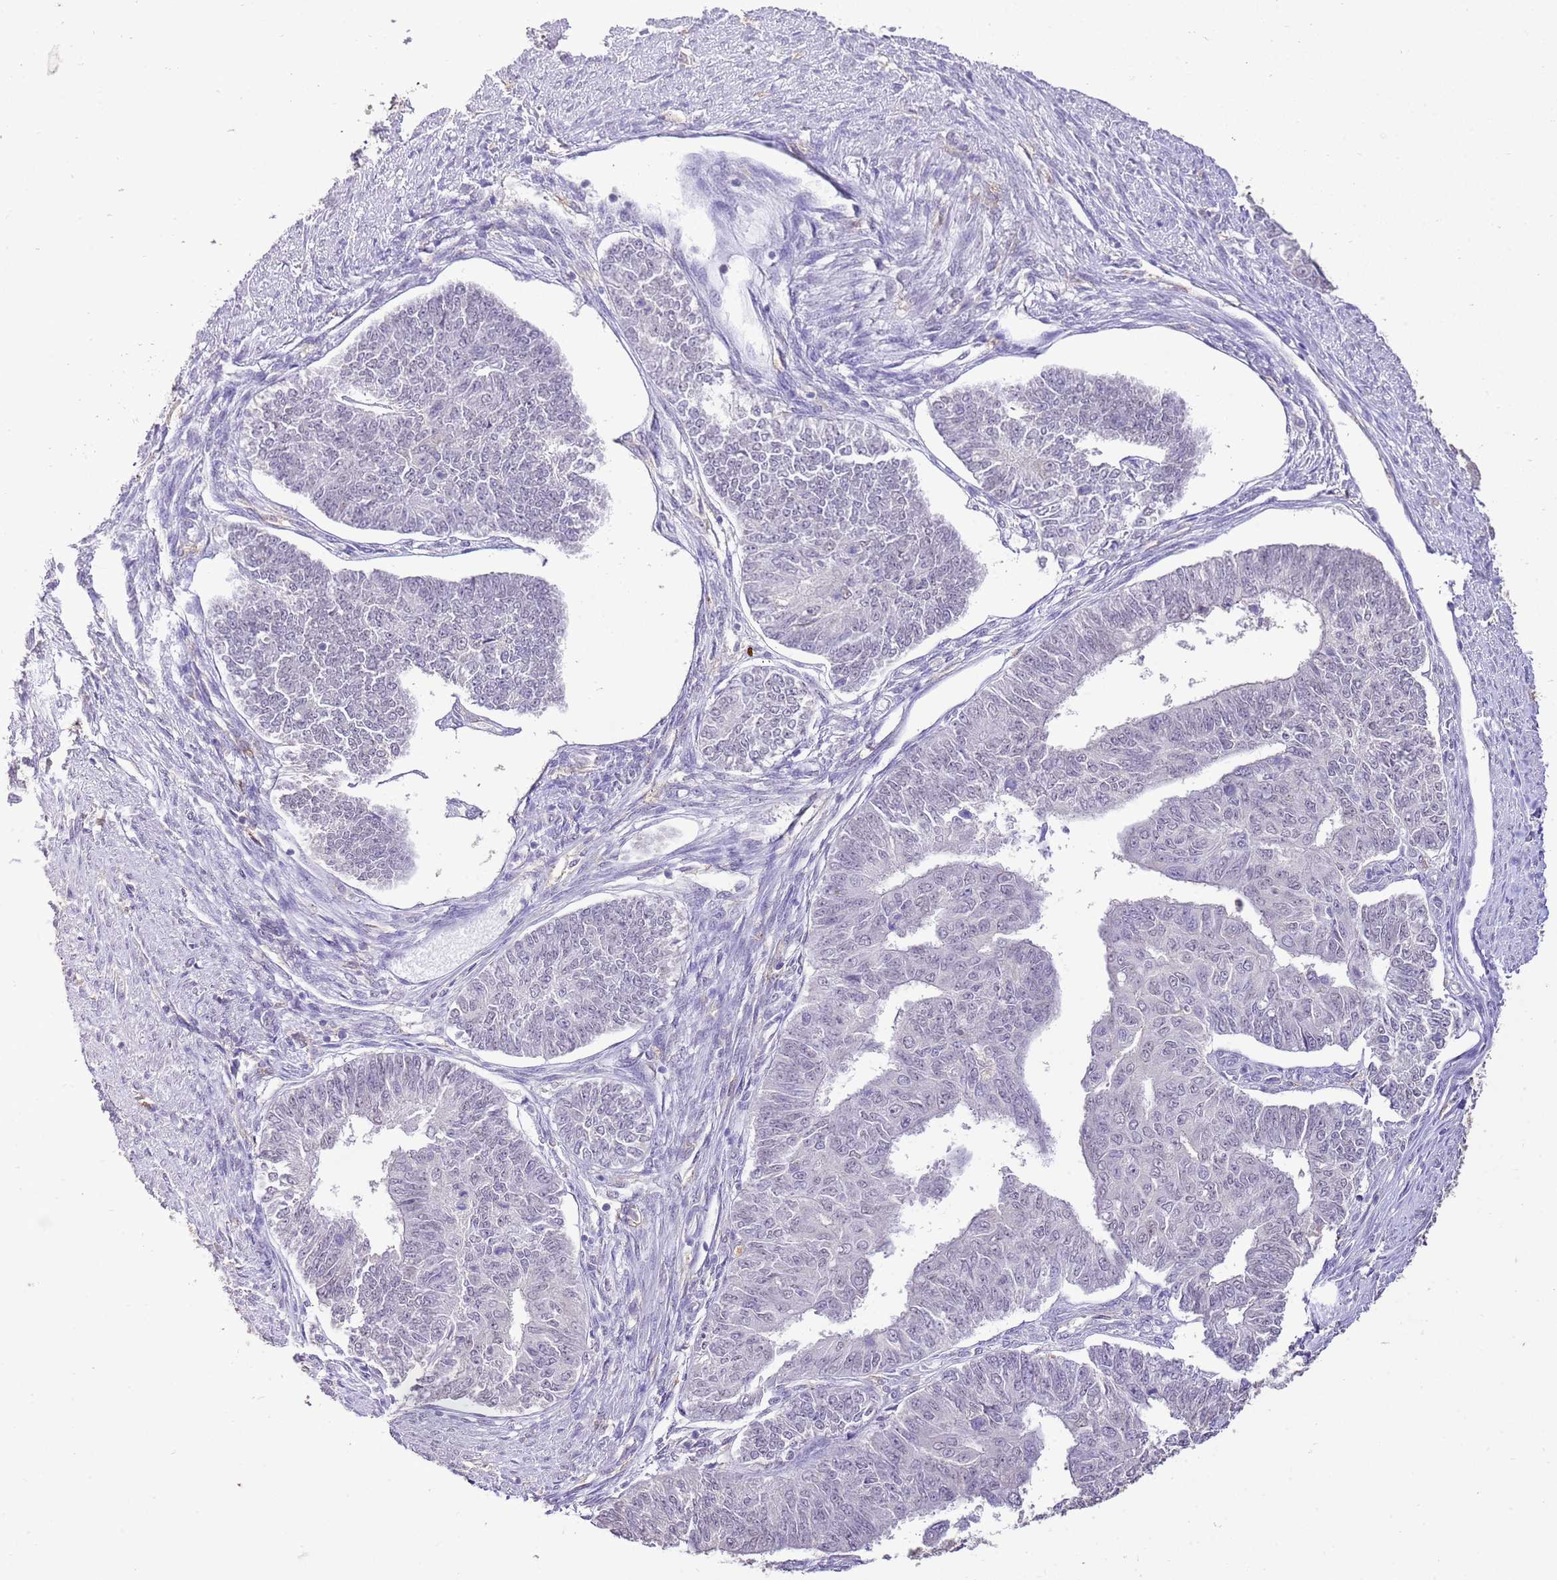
{"staining": {"intensity": "negative", "quantity": "none", "location": "none"}, "tissue": "endometrial cancer", "cell_type": "Tumor cells", "image_type": "cancer", "snomed": [{"axis": "morphology", "description": "Adenocarcinoma, NOS"}, {"axis": "topography", "description": "Endometrium"}], "caption": "Immunohistochemical staining of human adenocarcinoma (endometrial) displays no significant positivity in tumor cells.", "gene": "IZUMO4", "patient": {"sex": "female", "age": 32}}